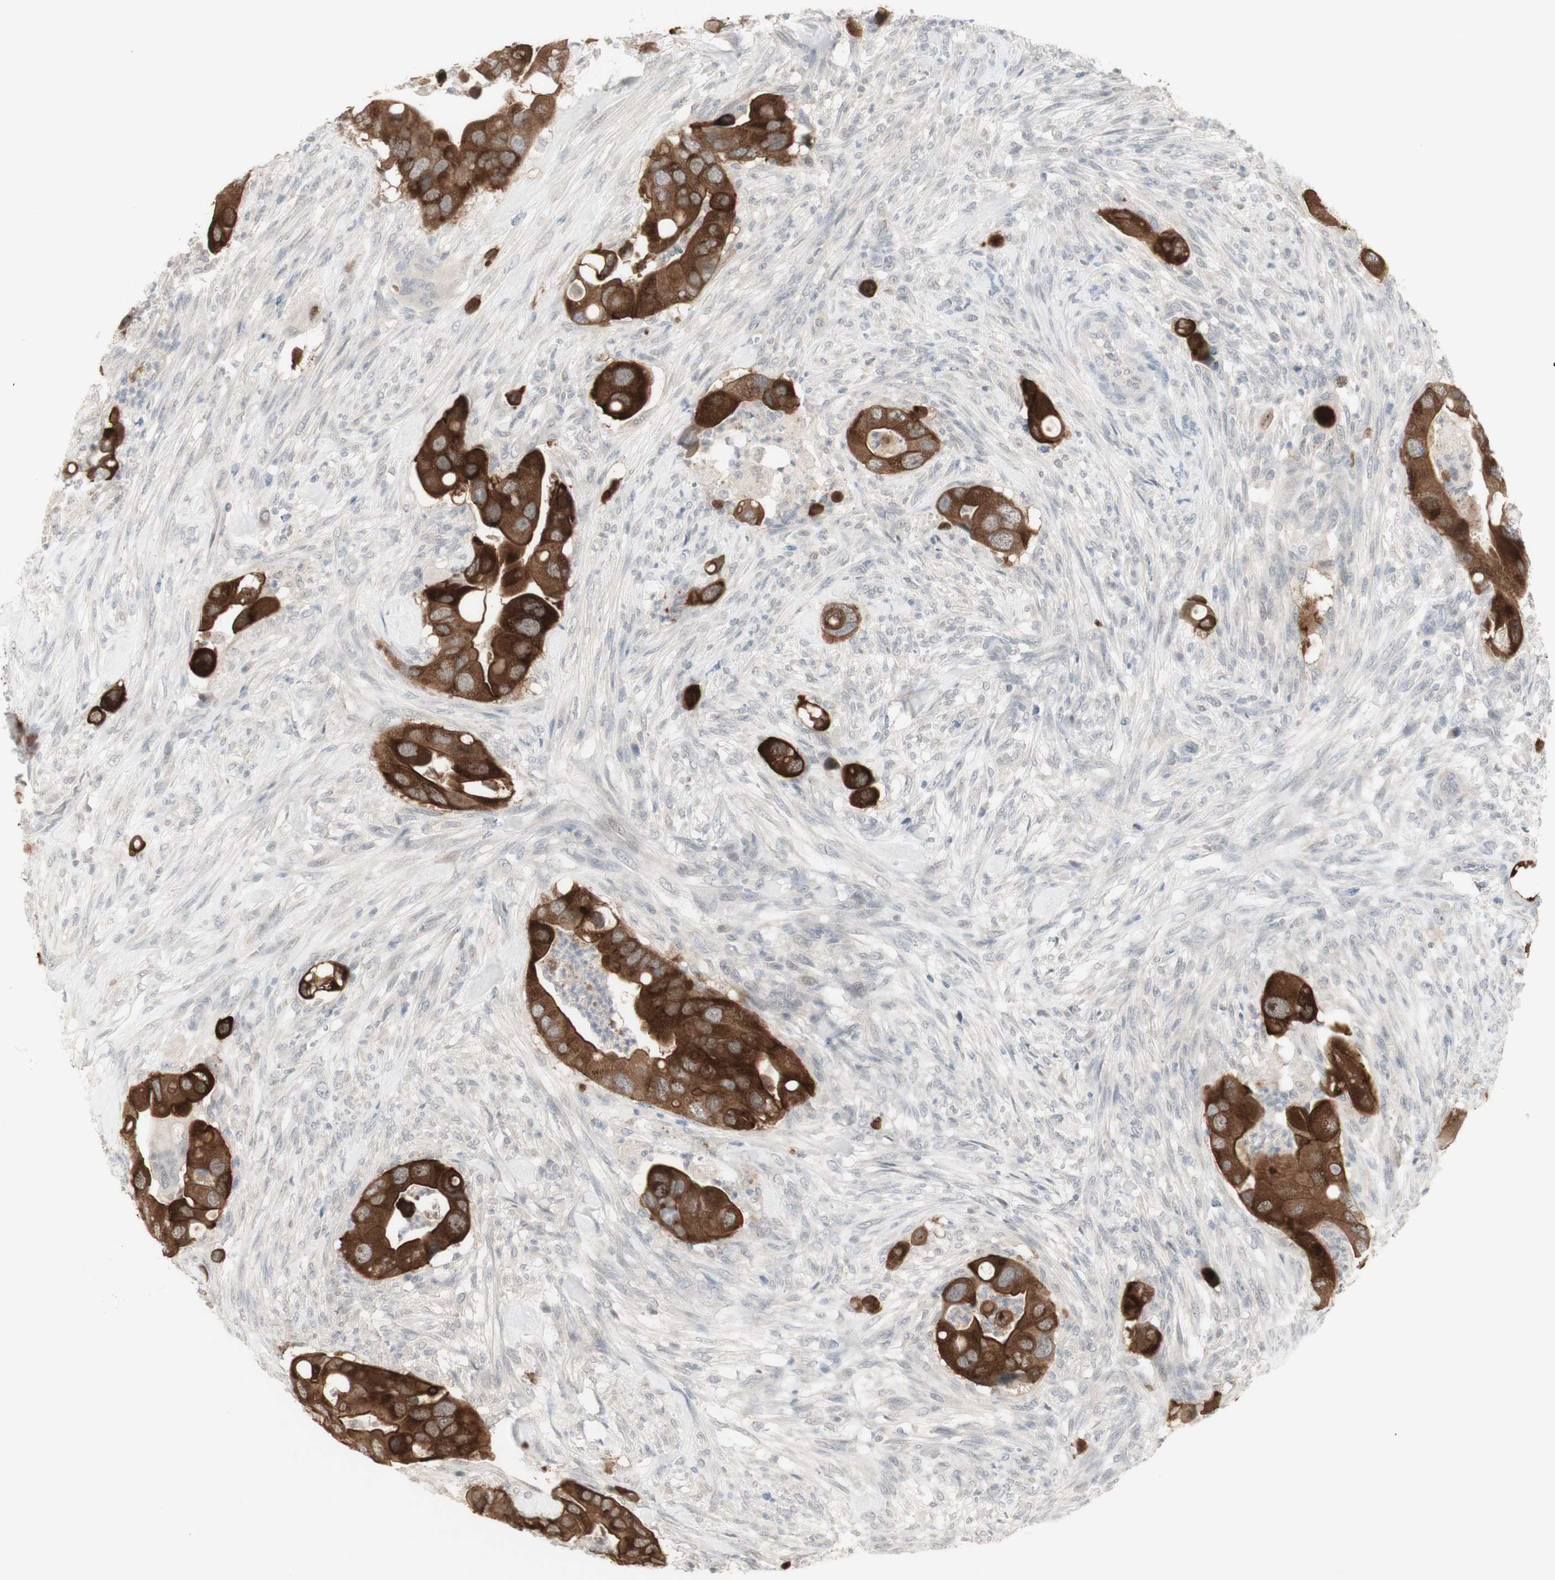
{"staining": {"intensity": "strong", "quantity": ">75%", "location": "cytoplasmic/membranous"}, "tissue": "colorectal cancer", "cell_type": "Tumor cells", "image_type": "cancer", "snomed": [{"axis": "morphology", "description": "Adenocarcinoma, NOS"}, {"axis": "topography", "description": "Rectum"}], "caption": "Human adenocarcinoma (colorectal) stained with a protein marker demonstrates strong staining in tumor cells.", "gene": "C1orf116", "patient": {"sex": "female", "age": 57}}